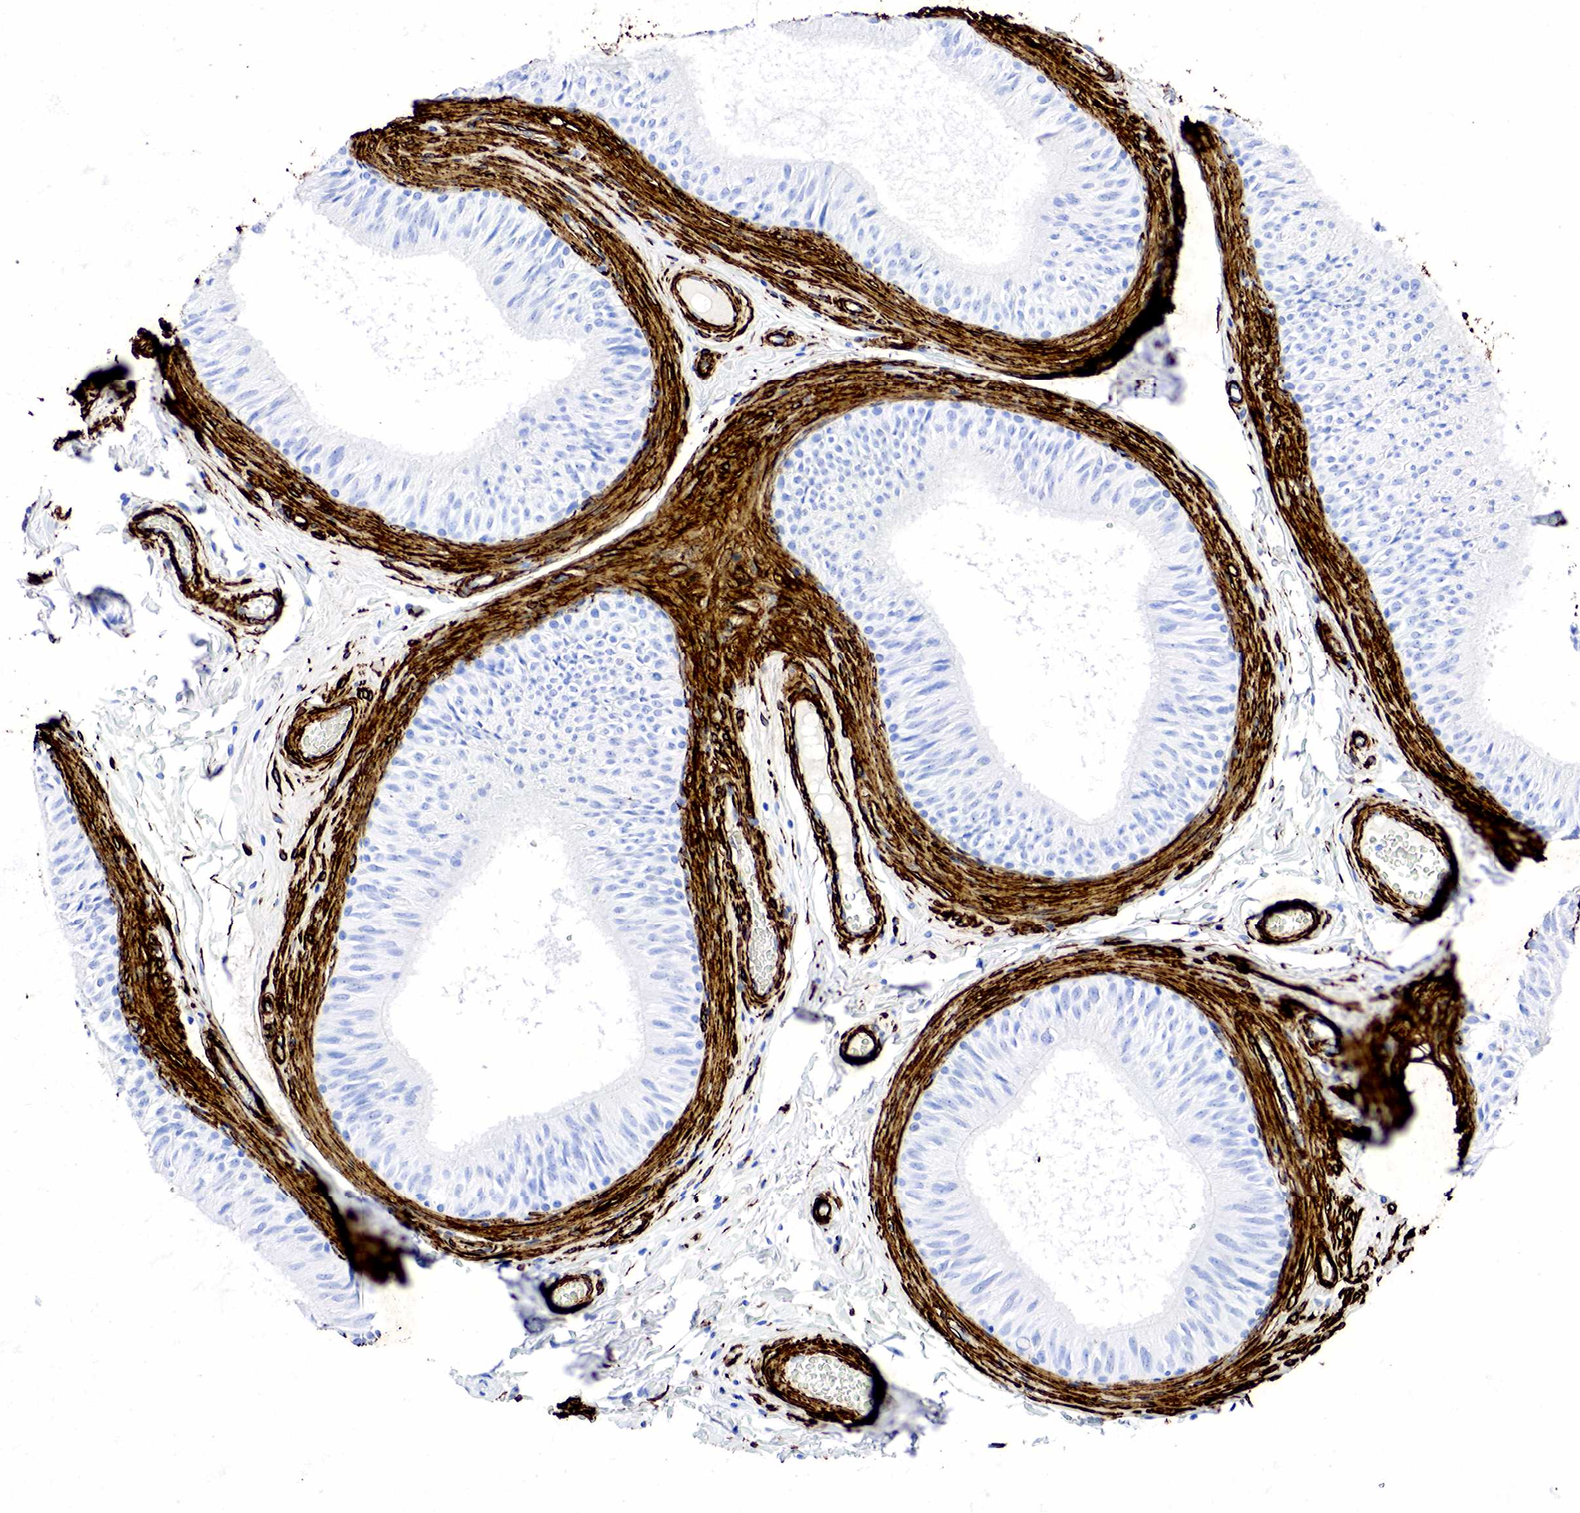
{"staining": {"intensity": "negative", "quantity": "none", "location": "none"}, "tissue": "epididymis", "cell_type": "Glandular cells", "image_type": "normal", "snomed": [{"axis": "morphology", "description": "Normal tissue, NOS"}, {"axis": "topography", "description": "Epididymis"}], "caption": "DAB (3,3'-diaminobenzidine) immunohistochemical staining of benign human epididymis demonstrates no significant staining in glandular cells. (DAB (3,3'-diaminobenzidine) immunohistochemistry visualized using brightfield microscopy, high magnification).", "gene": "ACTA2", "patient": {"sex": "male", "age": 23}}